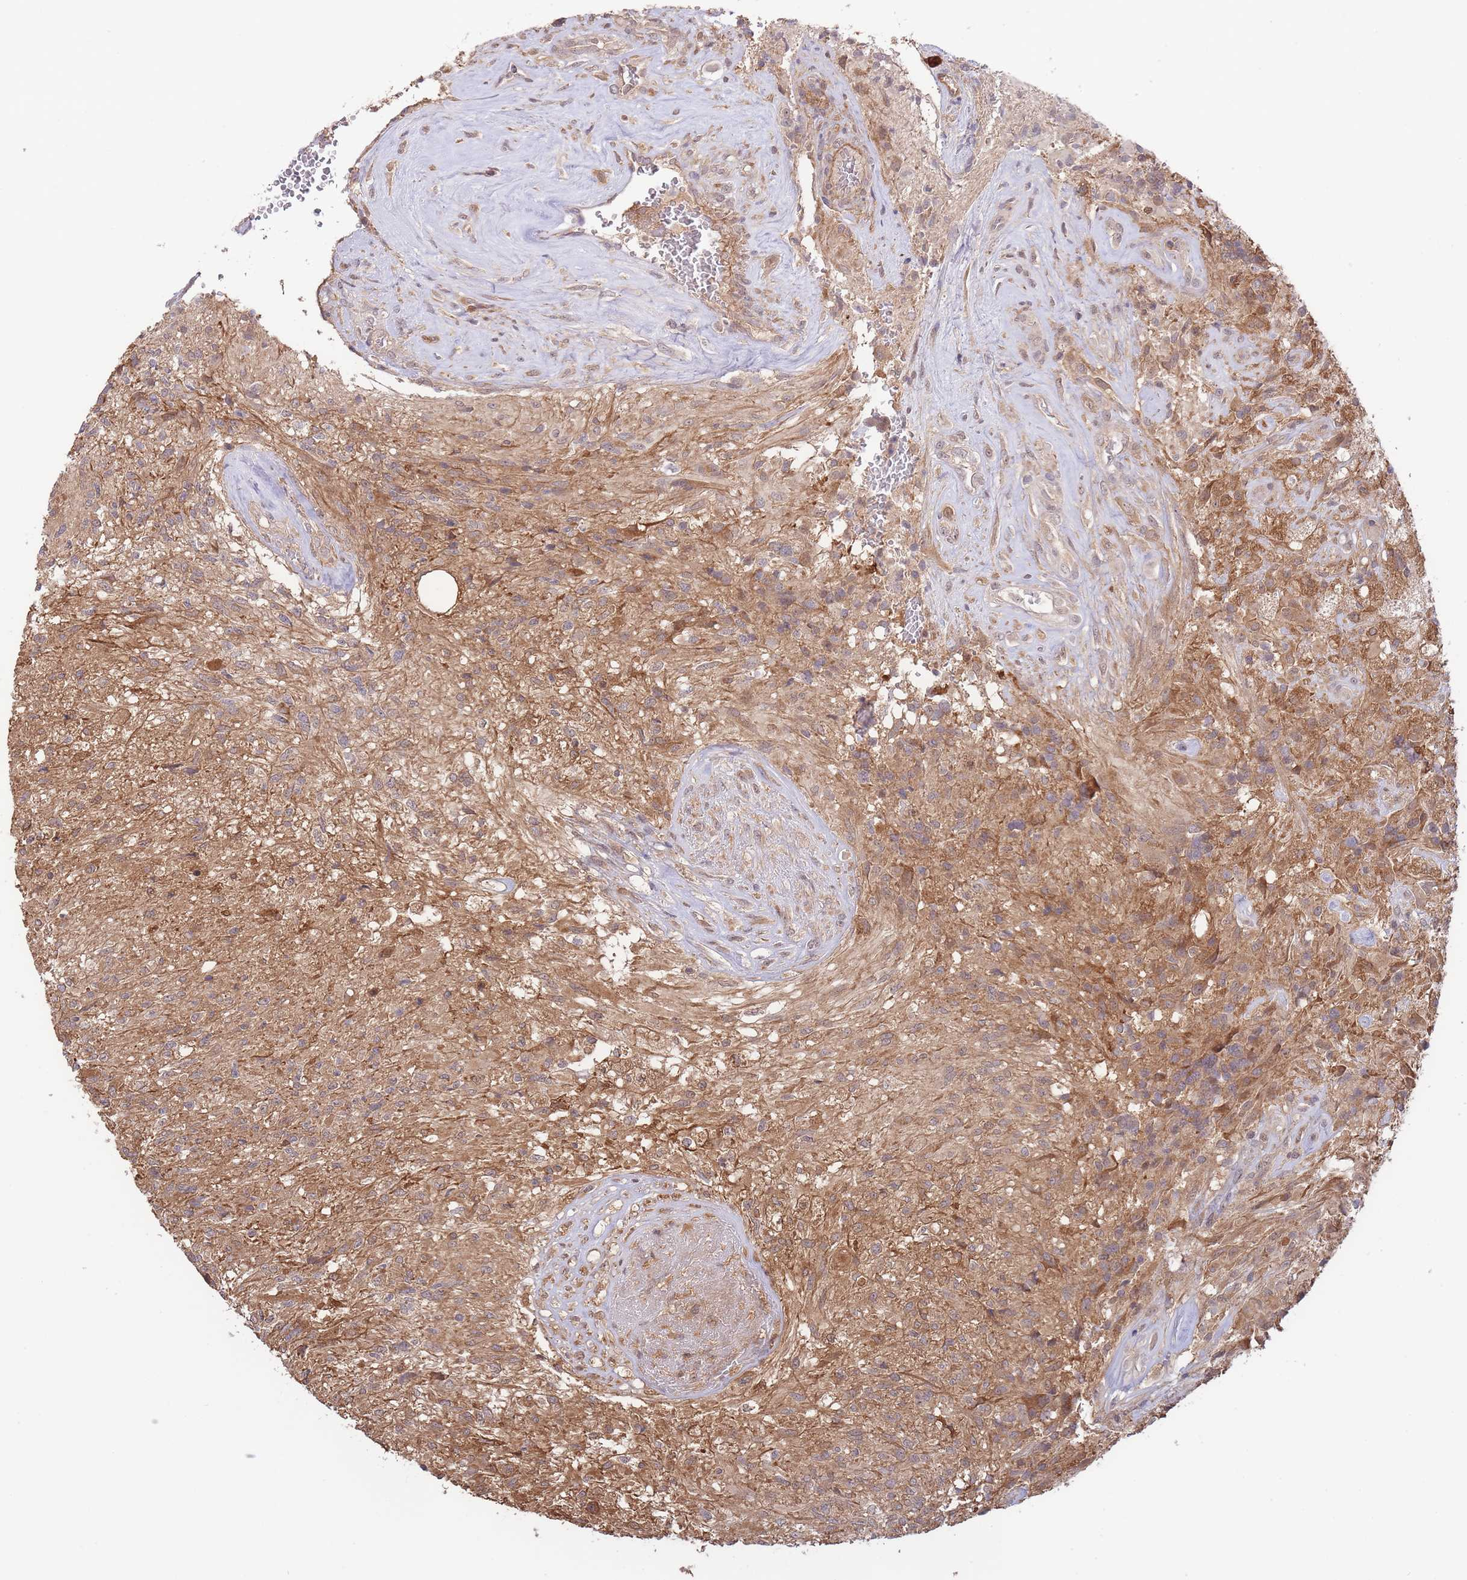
{"staining": {"intensity": "moderate", "quantity": ">75%", "location": "cytoplasmic/membranous"}, "tissue": "glioma", "cell_type": "Tumor cells", "image_type": "cancer", "snomed": [{"axis": "morphology", "description": "Glioma, malignant, High grade"}, {"axis": "topography", "description": "Brain"}], "caption": "Protein staining reveals moderate cytoplasmic/membranous positivity in approximately >75% of tumor cells in malignant glioma (high-grade). Using DAB (3,3'-diaminobenzidine) (brown) and hematoxylin (blue) stains, captured at high magnification using brightfield microscopy.", "gene": "ZNF304", "patient": {"sex": "male", "age": 56}}